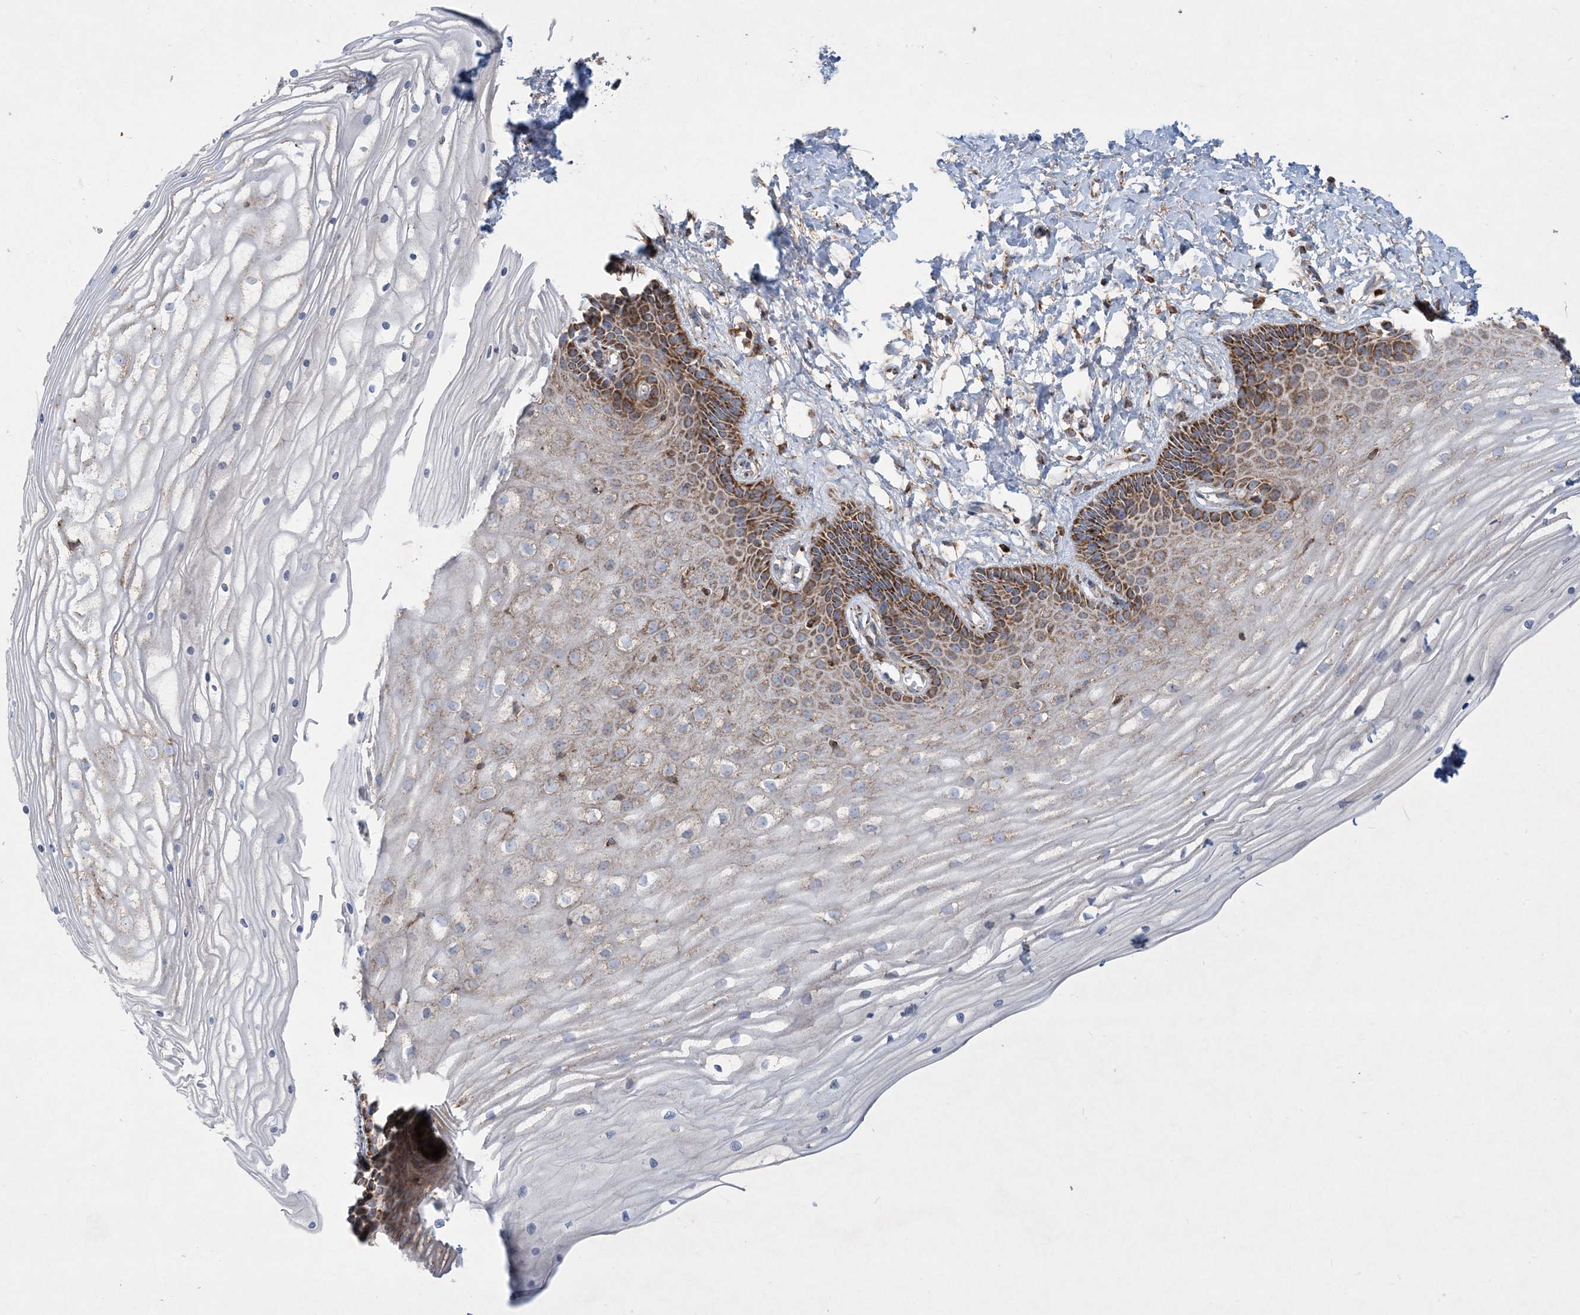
{"staining": {"intensity": "moderate", "quantity": ">75%", "location": "cytoplasmic/membranous"}, "tissue": "vagina", "cell_type": "Squamous epithelial cells", "image_type": "normal", "snomed": [{"axis": "morphology", "description": "Normal tissue, NOS"}, {"axis": "topography", "description": "Vagina"}, {"axis": "topography", "description": "Cervix"}], "caption": "The image shows staining of unremarkable vagina, revealing moderate cytoplasmic/membranous protein staining (brown color) within squamous epithelial cells. The protein of interest is stained brown, and the nuclei are stained in blue (DAB (3,3'-diaminobenzidine) IHC with brightfield microscopy, high magnification).", "gene": "BEND4", "patient": {"sex": "female", "age": 40}}